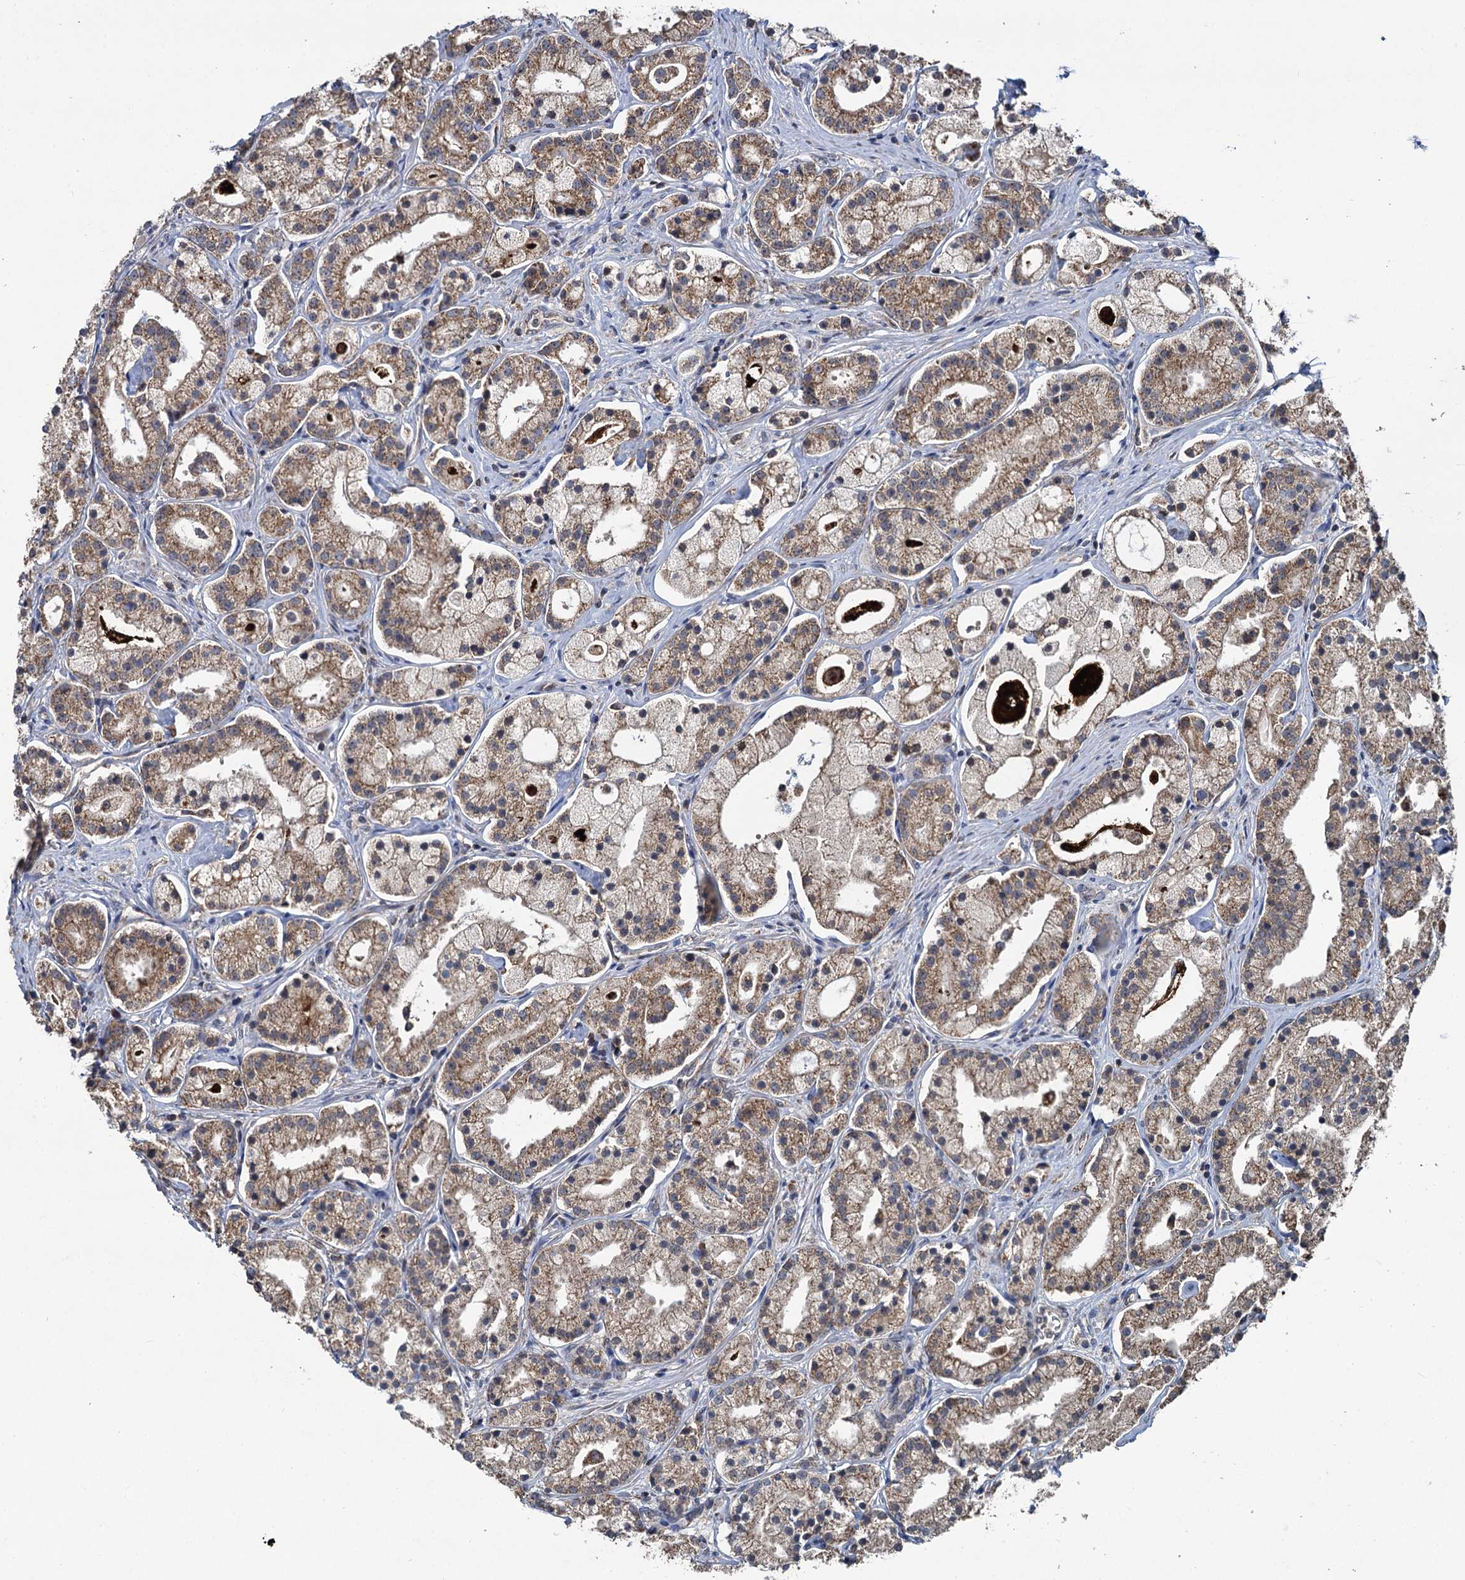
{"staining": {"intensity": "moderate", "quantity": ">75%", "location": "cytoplasmic/membranous"}, "tissue": "prostate cancer", "cell_type": "Tumor cells", "image_type": "cancer", "snomed": [{"axis": "morphology", "description": "Adenocarcinoma, High grade"}, {"axis": "topography", "description": "Prostate"}], "caption": "A high-resolution photomicrograph shows immunohistochemistry staining of prostate adenocarcinoma (high-grade), which shows moderate cytoplasmic/membranous positivity in about >75% of tumor cells.", "gene": "METTL4", "patient": {"sex": "male", "age": 69}}